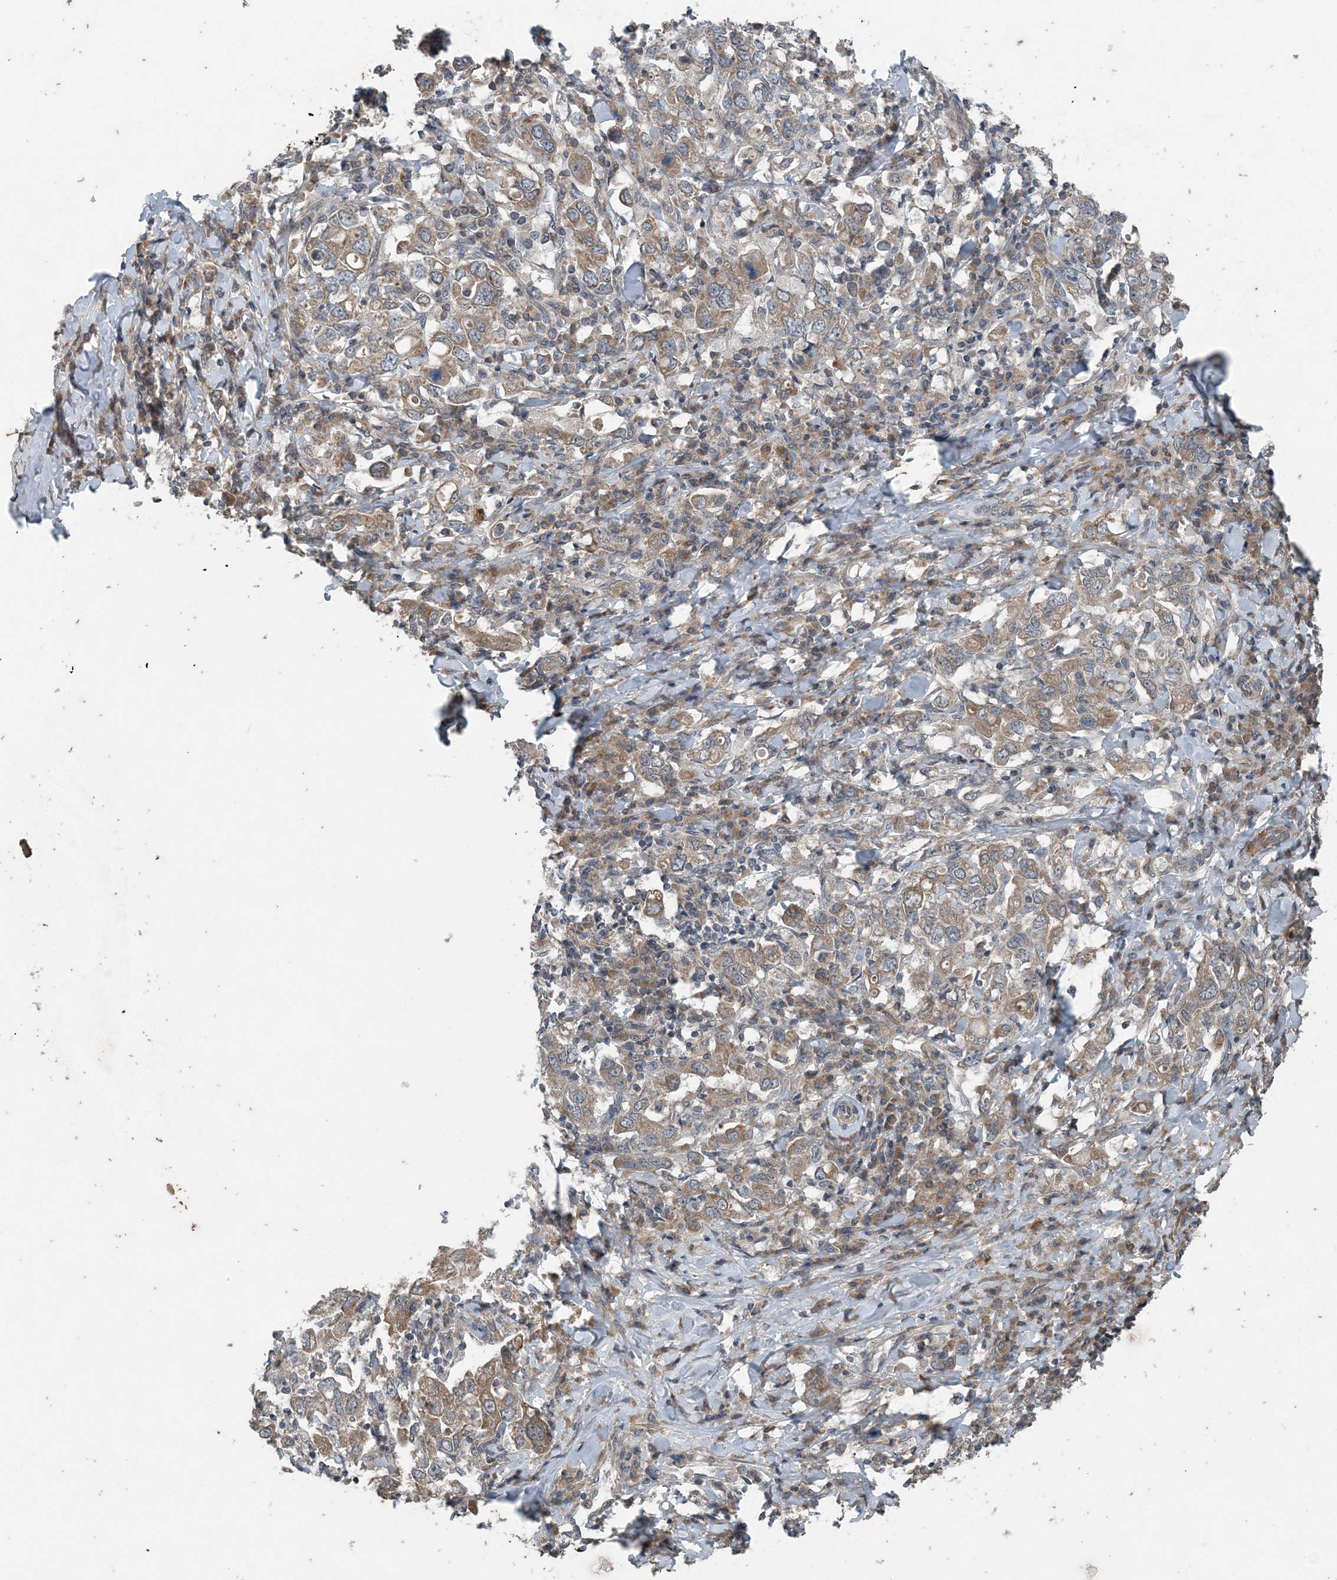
{"staining": {"intensity": "weak", "quantity": ">75%", "location": "cytoplasmic/membranous"}, "tissue": "stomach cancer", "cell_type": "Tumor cells", "image_type": "cancer", "snomed": [{"axis": "morphology", "description": "Adenocarcinoma, NOS"}, {"axis": "topography", "description": "Stomach, upper"}], "caption": "Stomach cancer (adenocarcinoma) tissue exhibits weak cytoplasmic/membranous staining in about >75% of tumor cells, visualized by immunohistochemistry.", "gene": "MYO9B", "patient": {"sex": "male", "age": 62}}